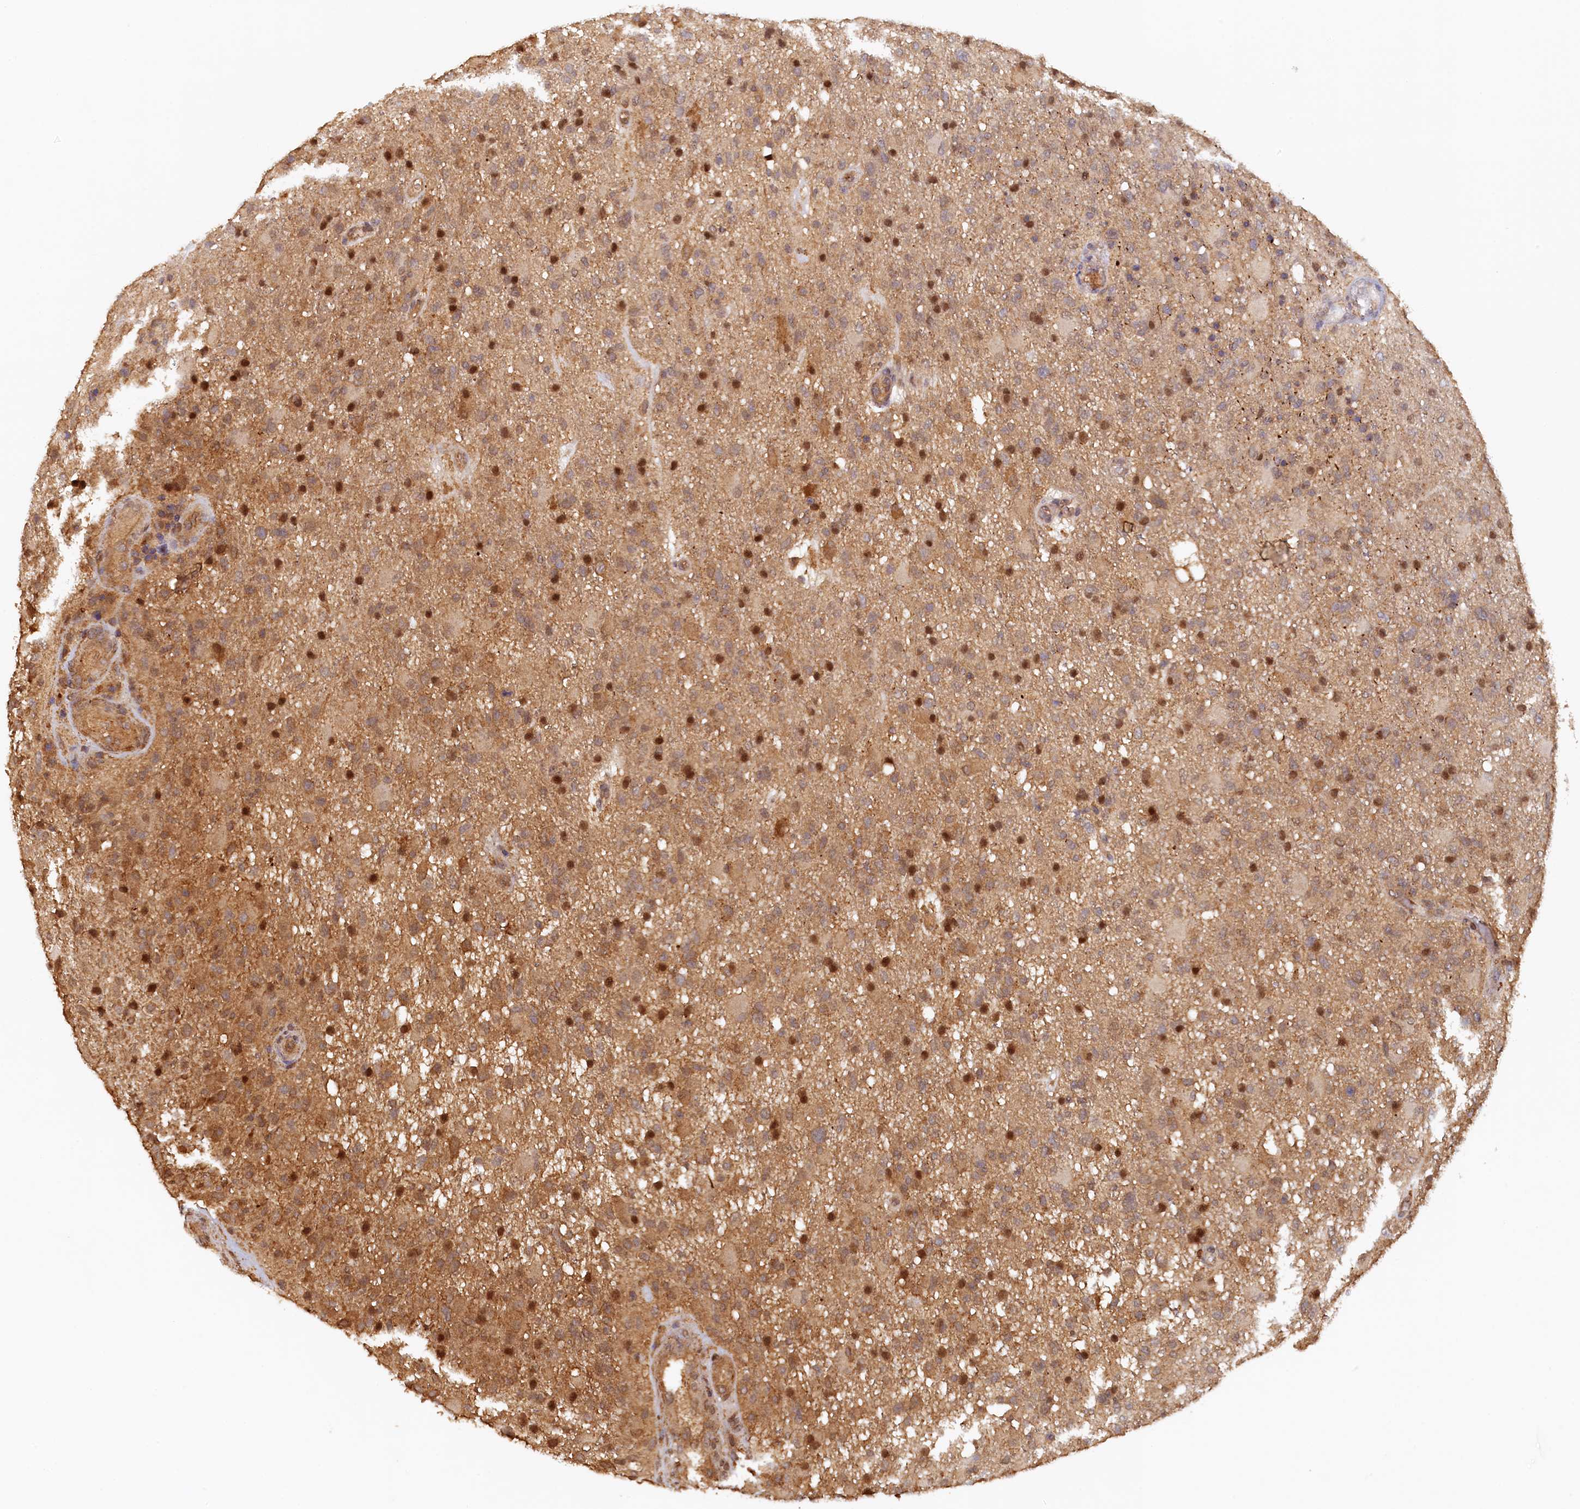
{"staining": {"intensity": "moderate", "quantity": "25%-75%", "location": "nuclear"}, "tissue": "glioma", "cell_type": "Tumor cells", "image_type": "cancer", "snomed": [{"axis": "morphology", "description": "Glioma, malignant, High grade"}, {"axis": "topography", "description": "Brain"}], "caption": "There is medium levels of moderate nuclear expression in tumor cells of glioma, as demonstrated by immunohistochemical staining (brown color).", "gene": "UBL7", "patient": {"sex": "female", "age": 74}}